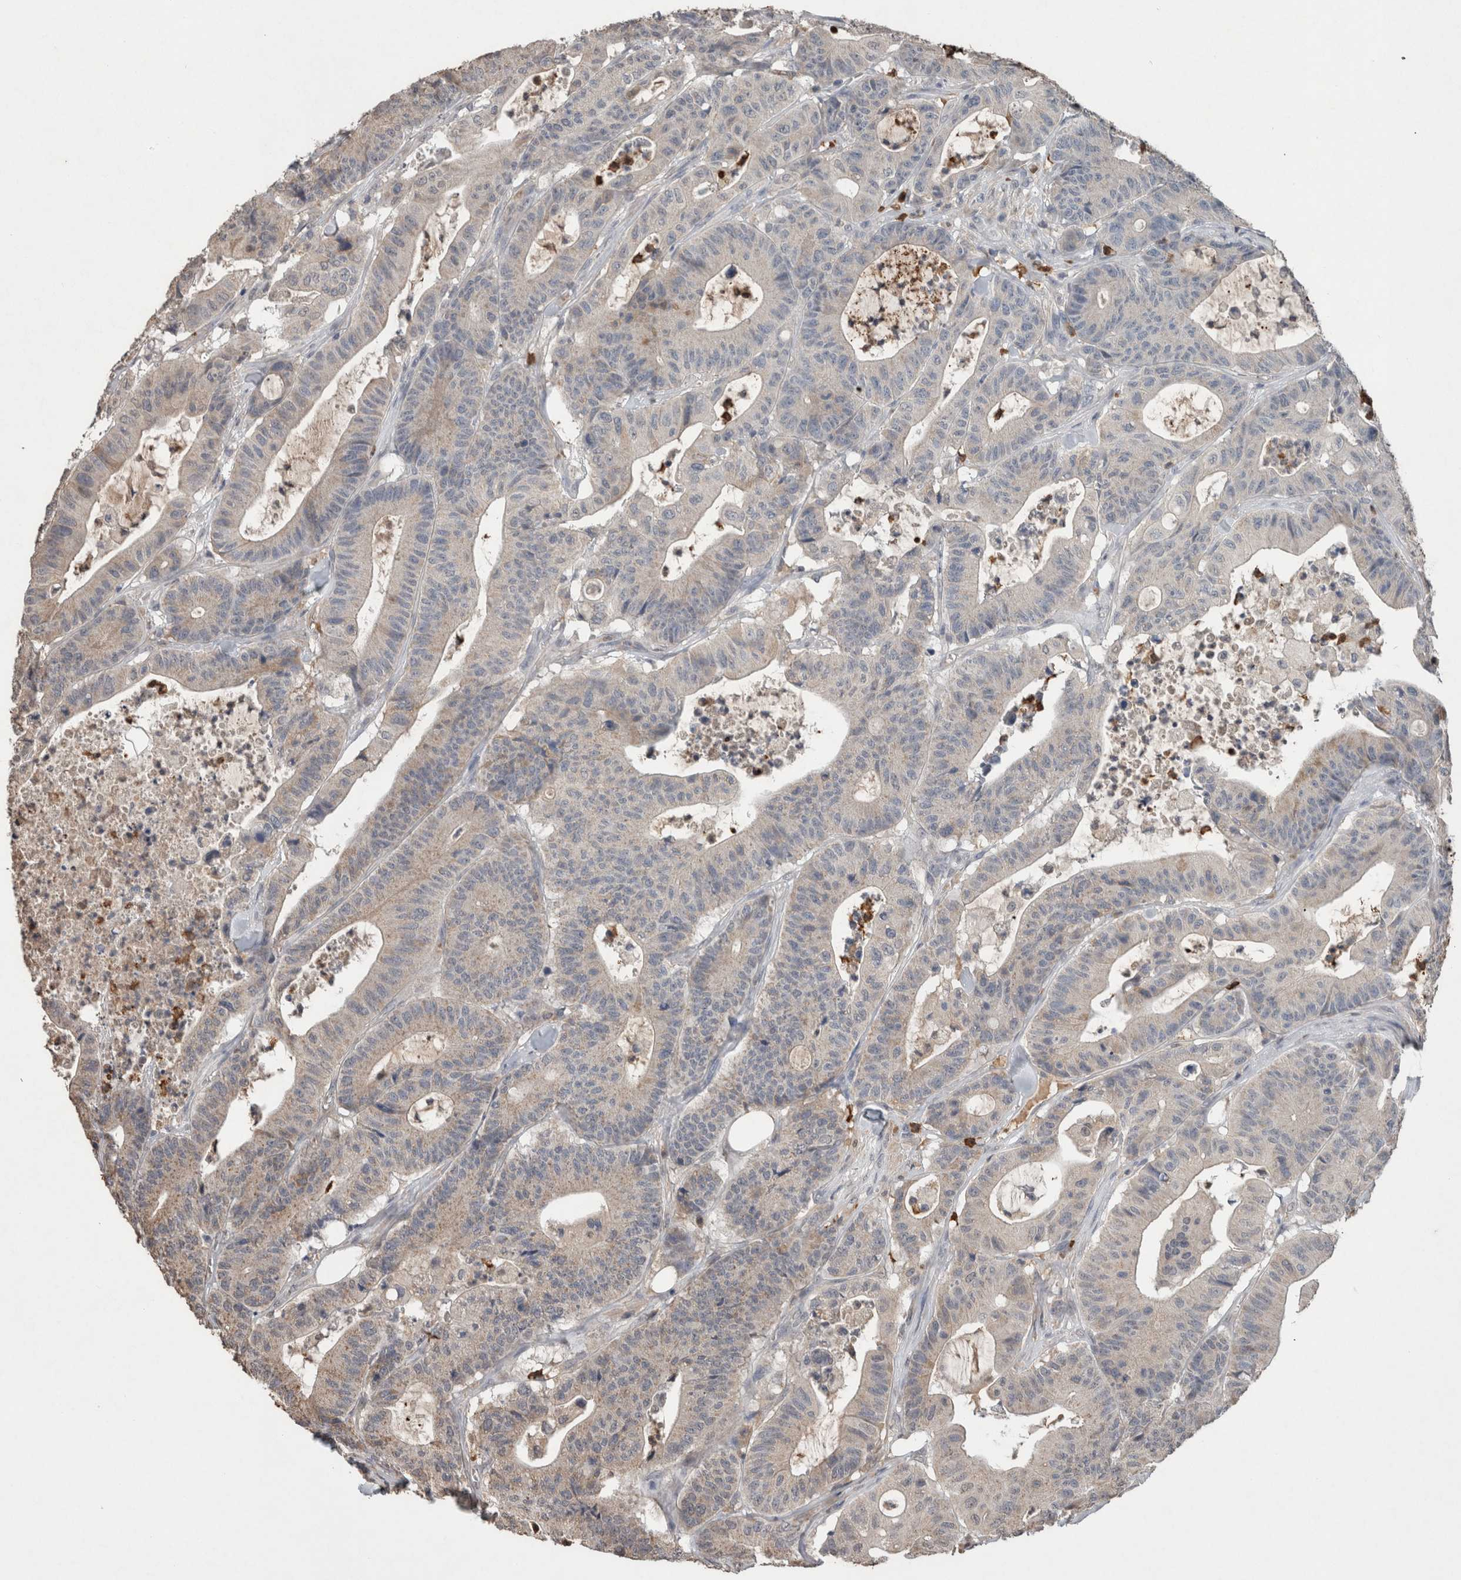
{"staining": {"intensity": "weak", "quantity": "<25%", "location": "cytoplasmic/membranous"}, "tissue": "colorectal cancer", "cell_type": "Tumor cells", "image_type": "cancer", "snomed": [{"axis": "morphology", "description": "Adenocarcinoma, NOS"}, {"axis": "topography", "description": "Colon"}], "caption": "Immunohistochemistry (IHC) histopathology image of neoplastic tissue: human colorectal adenocarcinoma stained with DAB (3,3'-diaminobenzidine) reveals no significant protein staining in tumor cells.", "gene": "FABP7", "patient": {"sex": "female", "age": 84}}